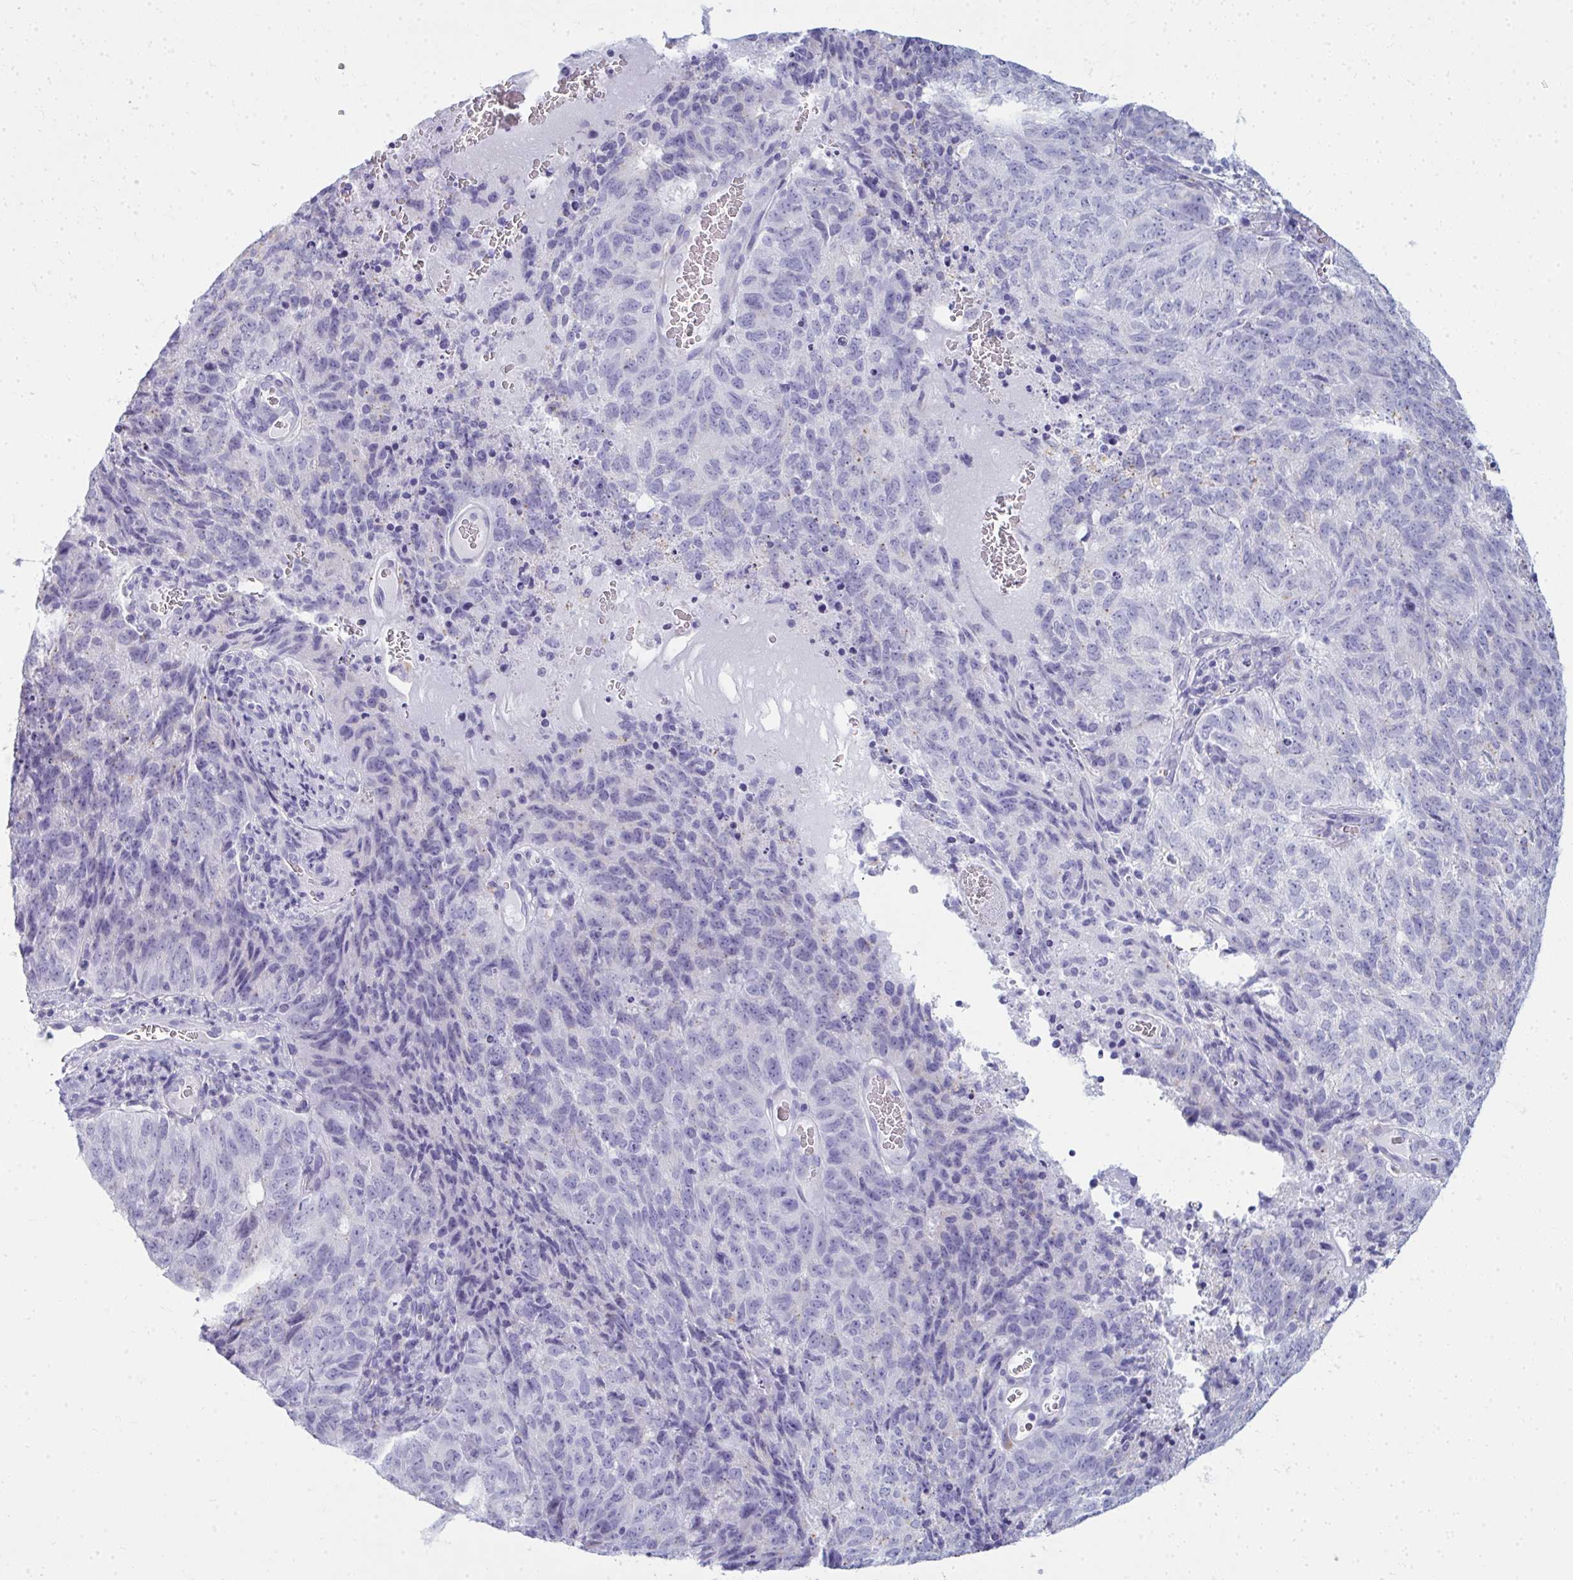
{"staining": {"intensity": "negative", "quantity": "none", "location": "none"}, "tissue": "cervical cancer", "cell_type": "Tumor cells", "image_type": "cancer", "snomed": [{"axis": "morphology", "description": "Adenocarcinoma, NOS"}, {"axis": "topography", "description": "Cervix"}], "caption": "This is a image of immunohistochemistry (IHC) staining of adenocarcinoma (cervical), which shows no expression in tumor cells. Nuclei are stained in blue.", "gene": "QDPR", "patient": {"sex": "female", "age": 38}}